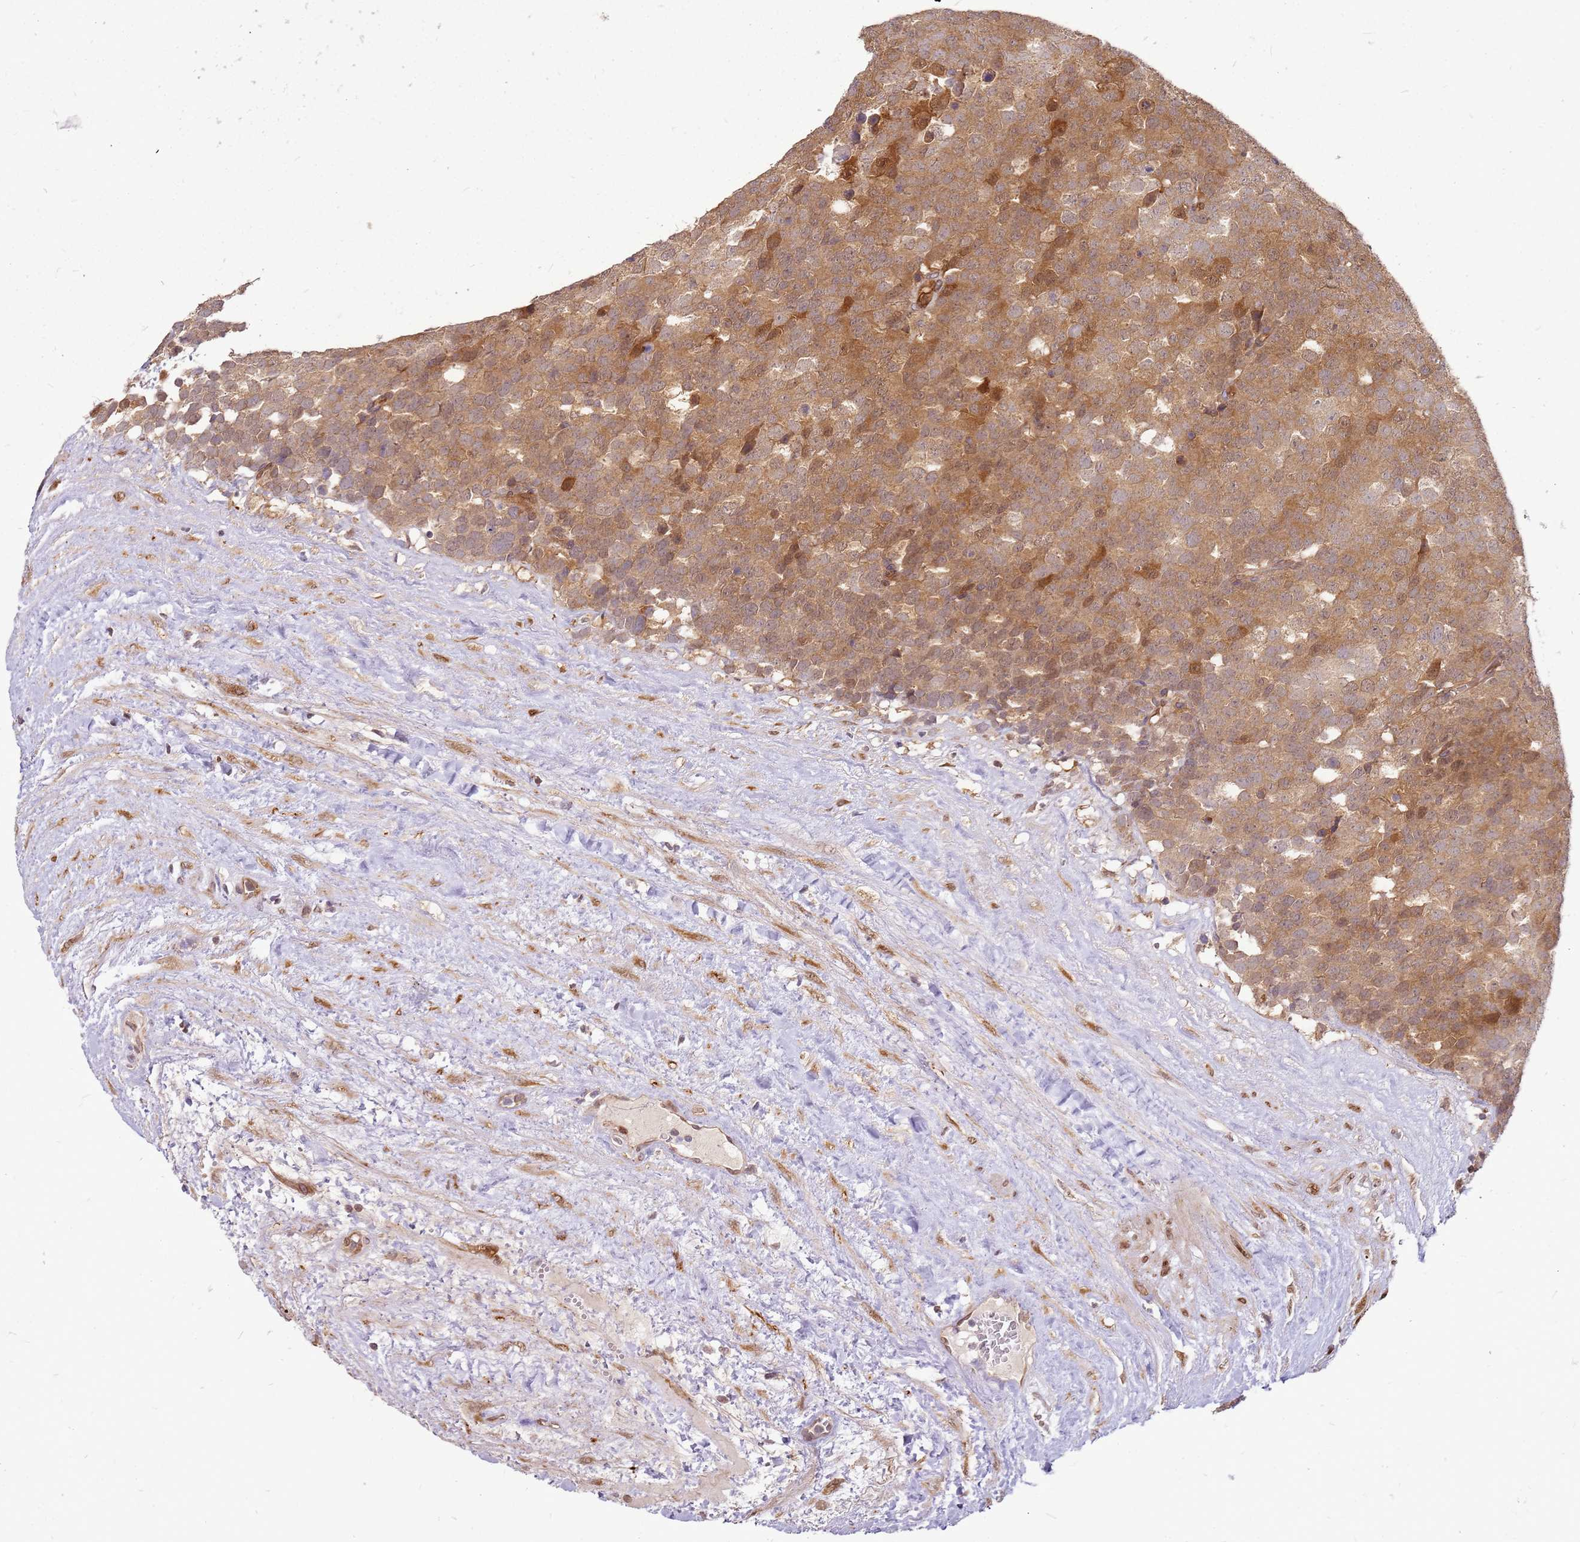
{"staining": {"intensity": "moderate", "quantity": ">75%", "location": "cytoplasmic/membranous,nuclear"}, "tissue": "testis cancer", "cell_type": "Tumor cells", "image_type": "cancer", "snomed": [{"axis": "morphology", "description": "Seminoma, NOS"}, {"axis": "topography", "description": "Testis"}], "caption": "Brown immunohistochemical staining in testis cancer shows moderate cytoplasmic/membranous and nuclear expression in about >75% of tumor cells.", "gene": "NUDT14", "patient": {"sex": "male", "age": 71}}